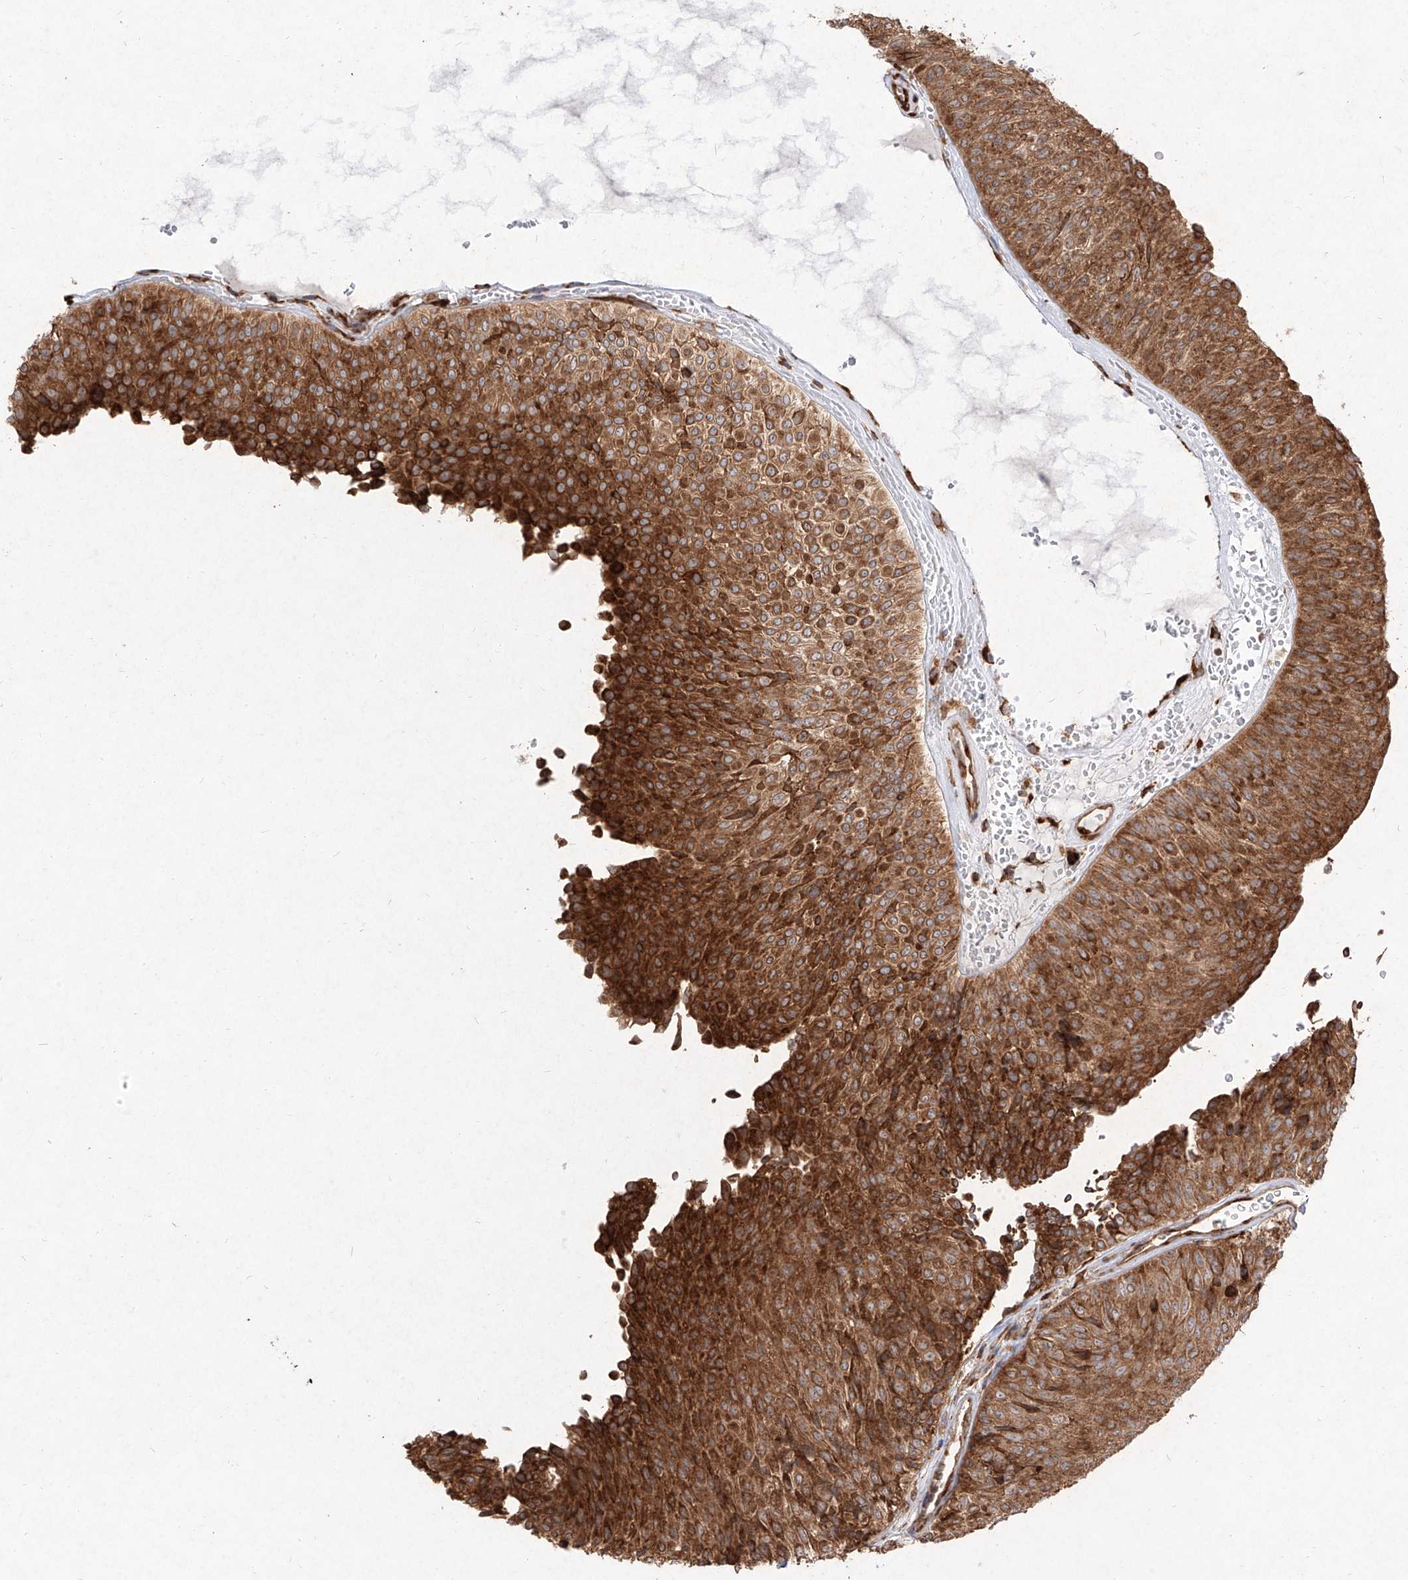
{"staining": {"intensity": "strong", "quantity": ">75%", "location": "cytoplasmic/membranous"}, "tissue": "urothelial cancer", "cell_type": "Tumor cells", "image_type": "cancer", "snomed": [{"axis": "morphology", "description": "Urothelial carcinoma, Low grade"}, {"axis": "topography", "description": "Urinary bladder"}], "caption": "Urothelial cancer stained with a protein marker displays strong staining in tumor cells.", "gene": "RPS25", "patient": {"sex": "male", "age": 78}}